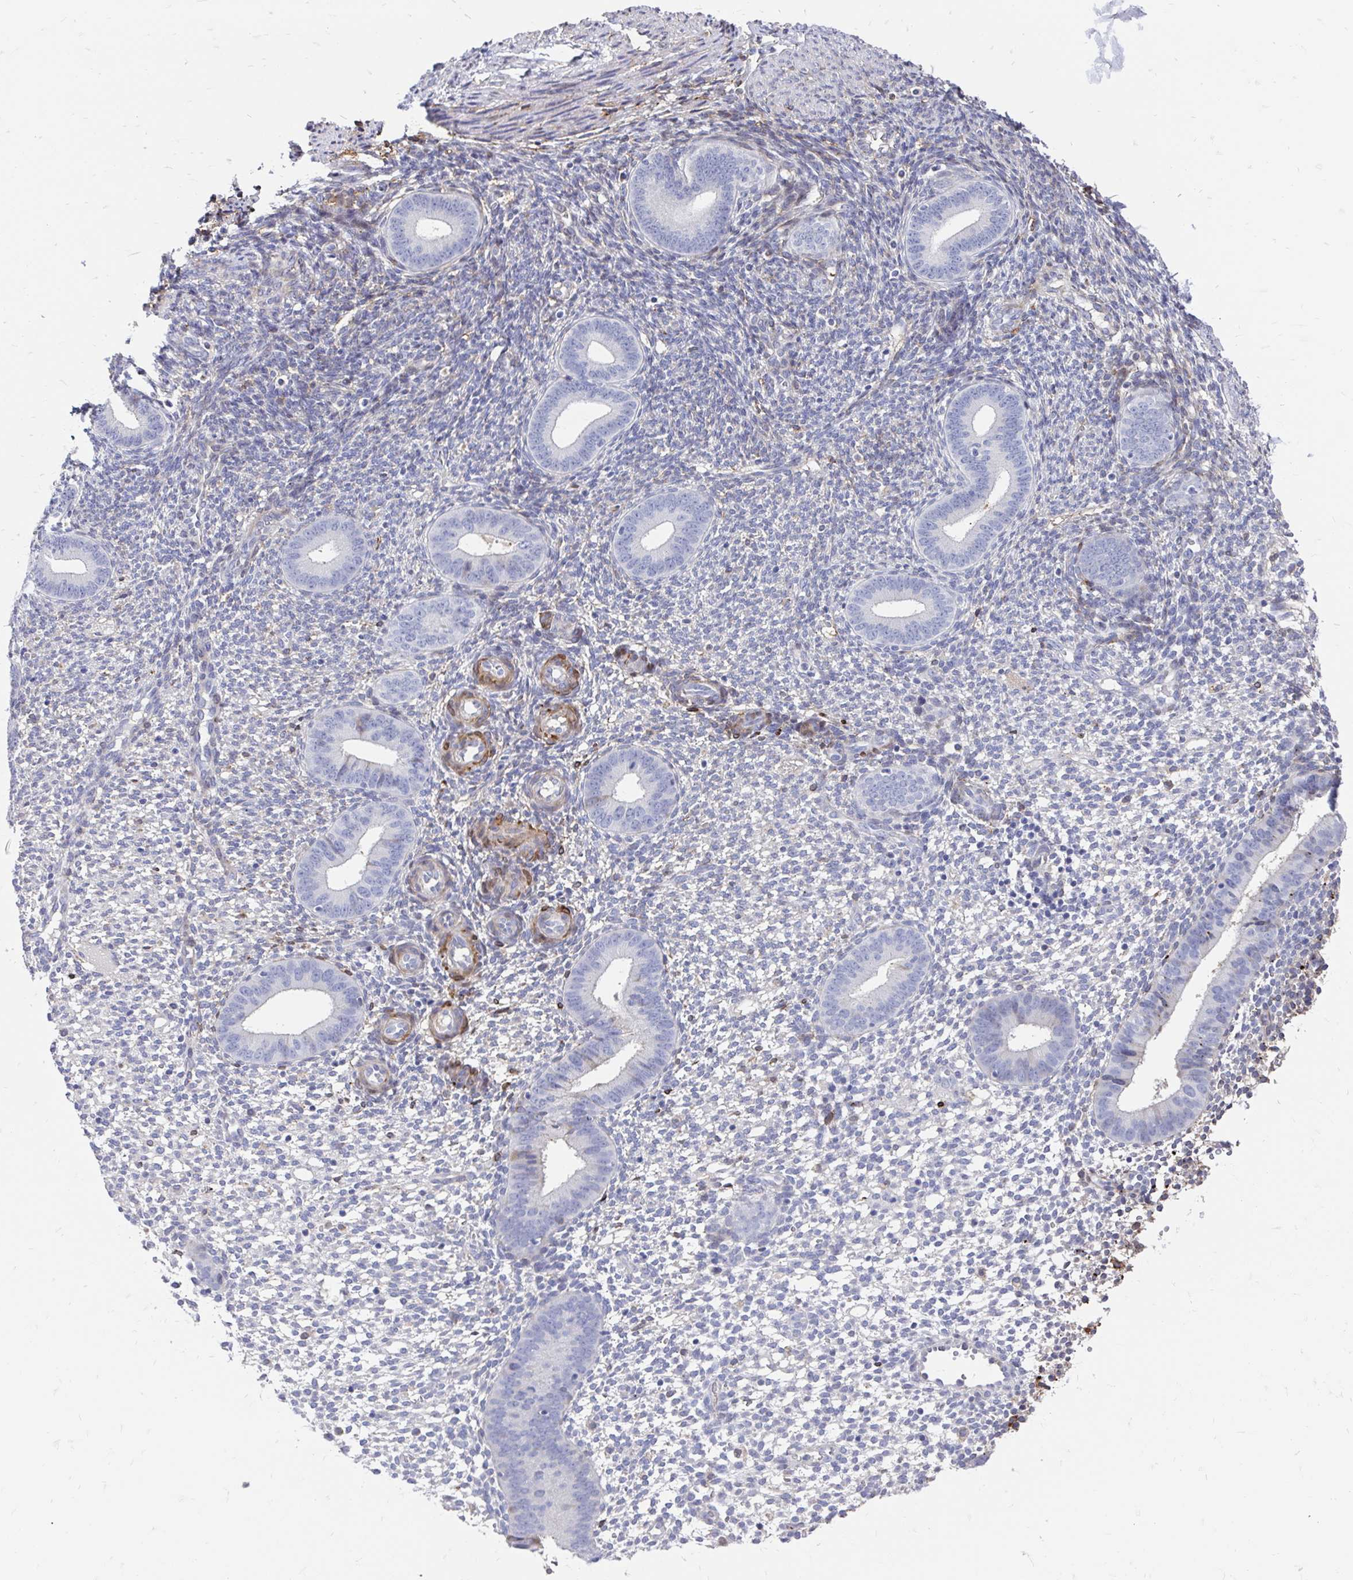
{"staining": {"intensity": "negative", "quantity": "none", "location": "none"}, "tissue": "endometrium", "cell_type": "Cells in endometrial stroma", "image_type": "normal", "snomed": [{"axis": "morphology", "description": "Normal tissue, NOS"}, {"axis": "topography", "description": "Endometrium"}], "caption": "The immunohistochemistry histopathology image has no significant positivity in cells in endometrial stroma of endometrium. (Immunohistochemistry (ihc), brightfield microscopy, high magnification).", "gene": "CDKL1", "patient": {"sex": "female", "age": 40}}